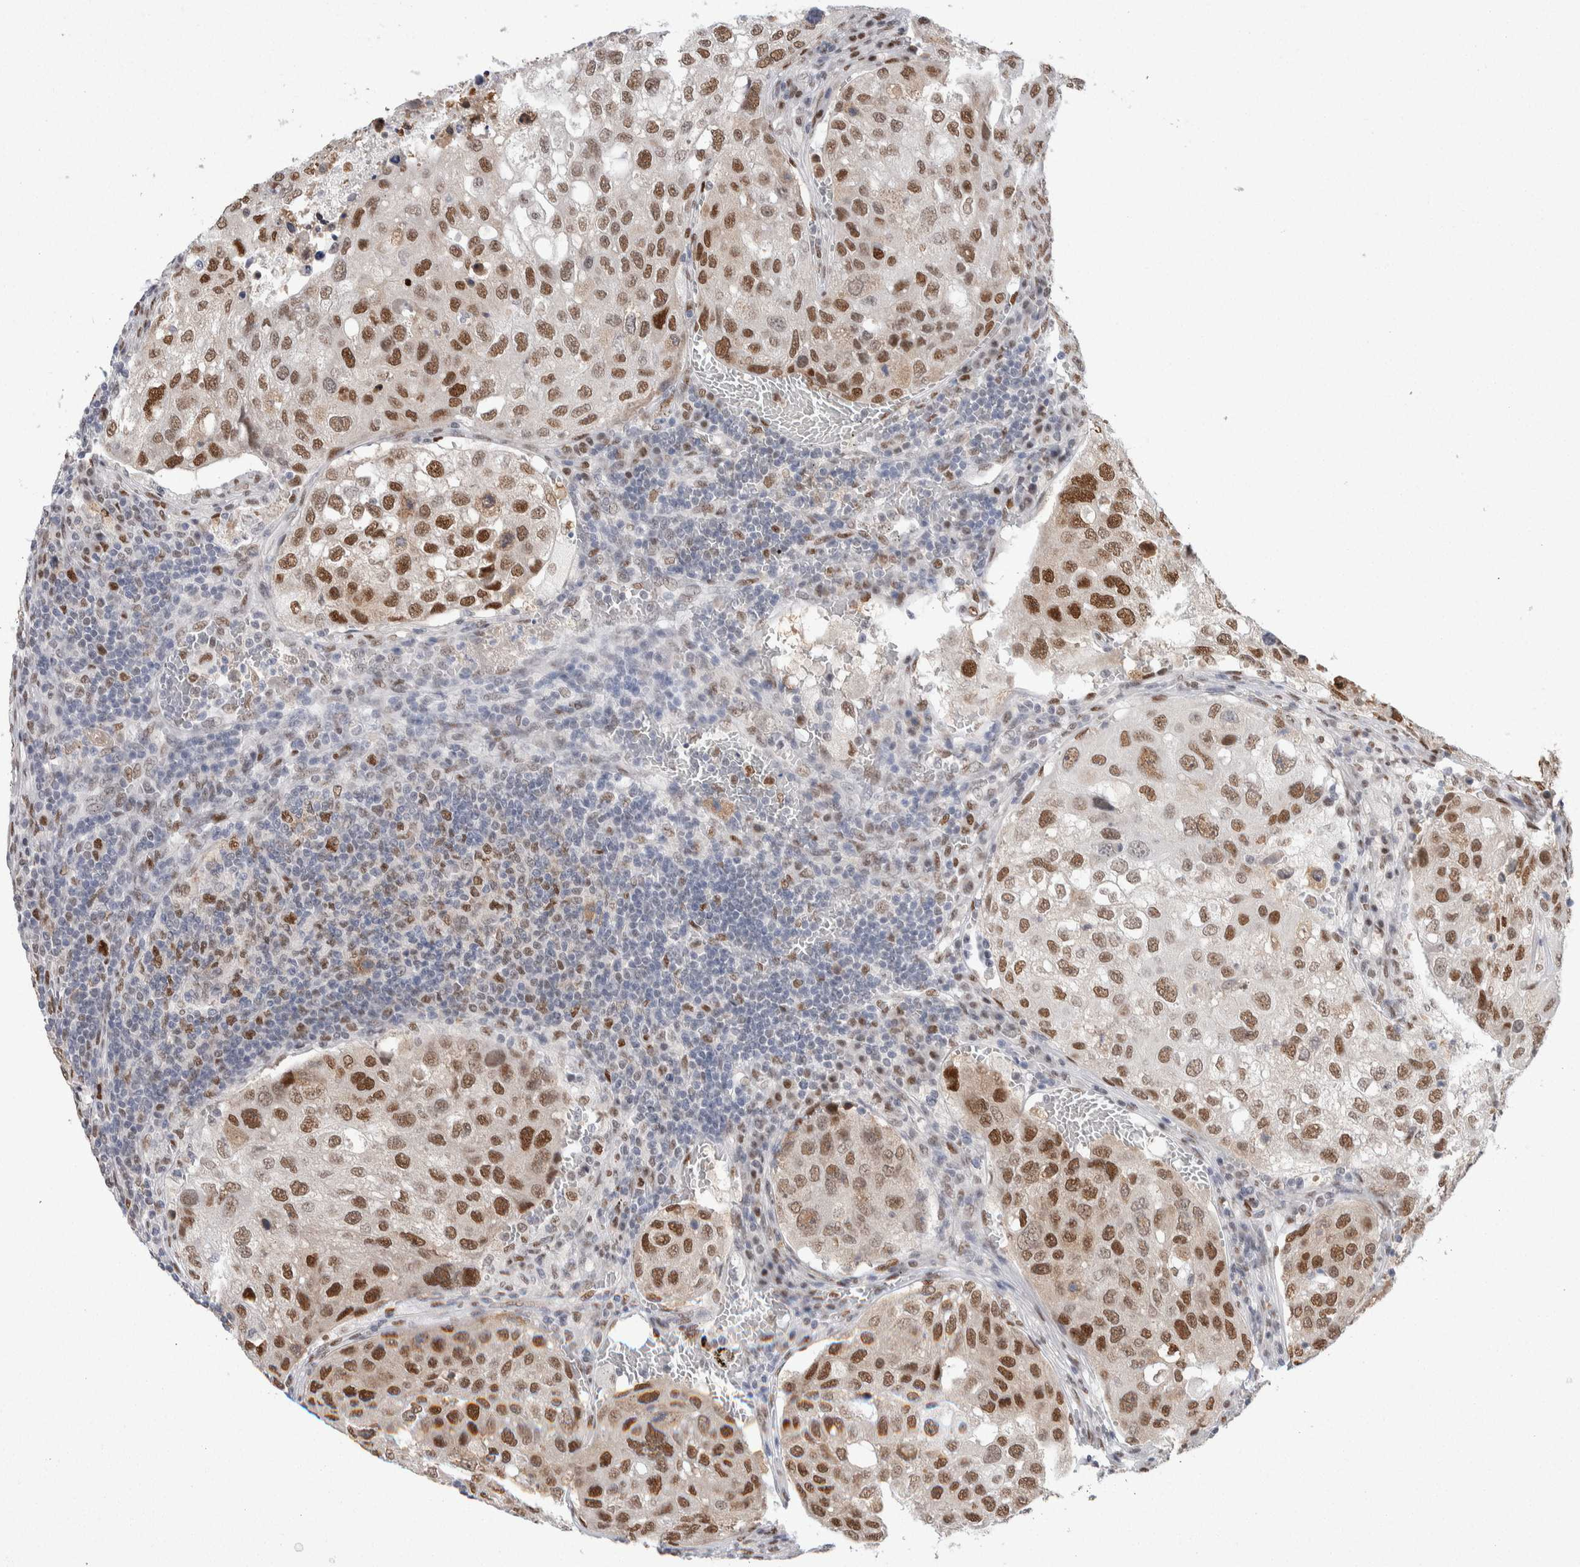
{"staining": {"intensity": "strong", "quantity": ">75%", "location": "nuclear"}, "tissue": "urothelial cancer", "cell_type": "Tumor cells", "image_type": "cancer", "snomed": [{"axis": "morphology", "description": "Urothelial carcinoma, High grade"}, {"axis": "topography", "description": "Lymph node"}, {"axis": "topography", "description": "Urinary bladder"}], "caption": "An immunohistochemistry (IHC) image of tumor tissue is shown. Protein staining in brown highlights strong nuclear positivity in urothelial cancer within tumor cells. Nuclei are stained in blue.", "gene": "PRMT1", "patient": {"sex": "male", "age": 51}}